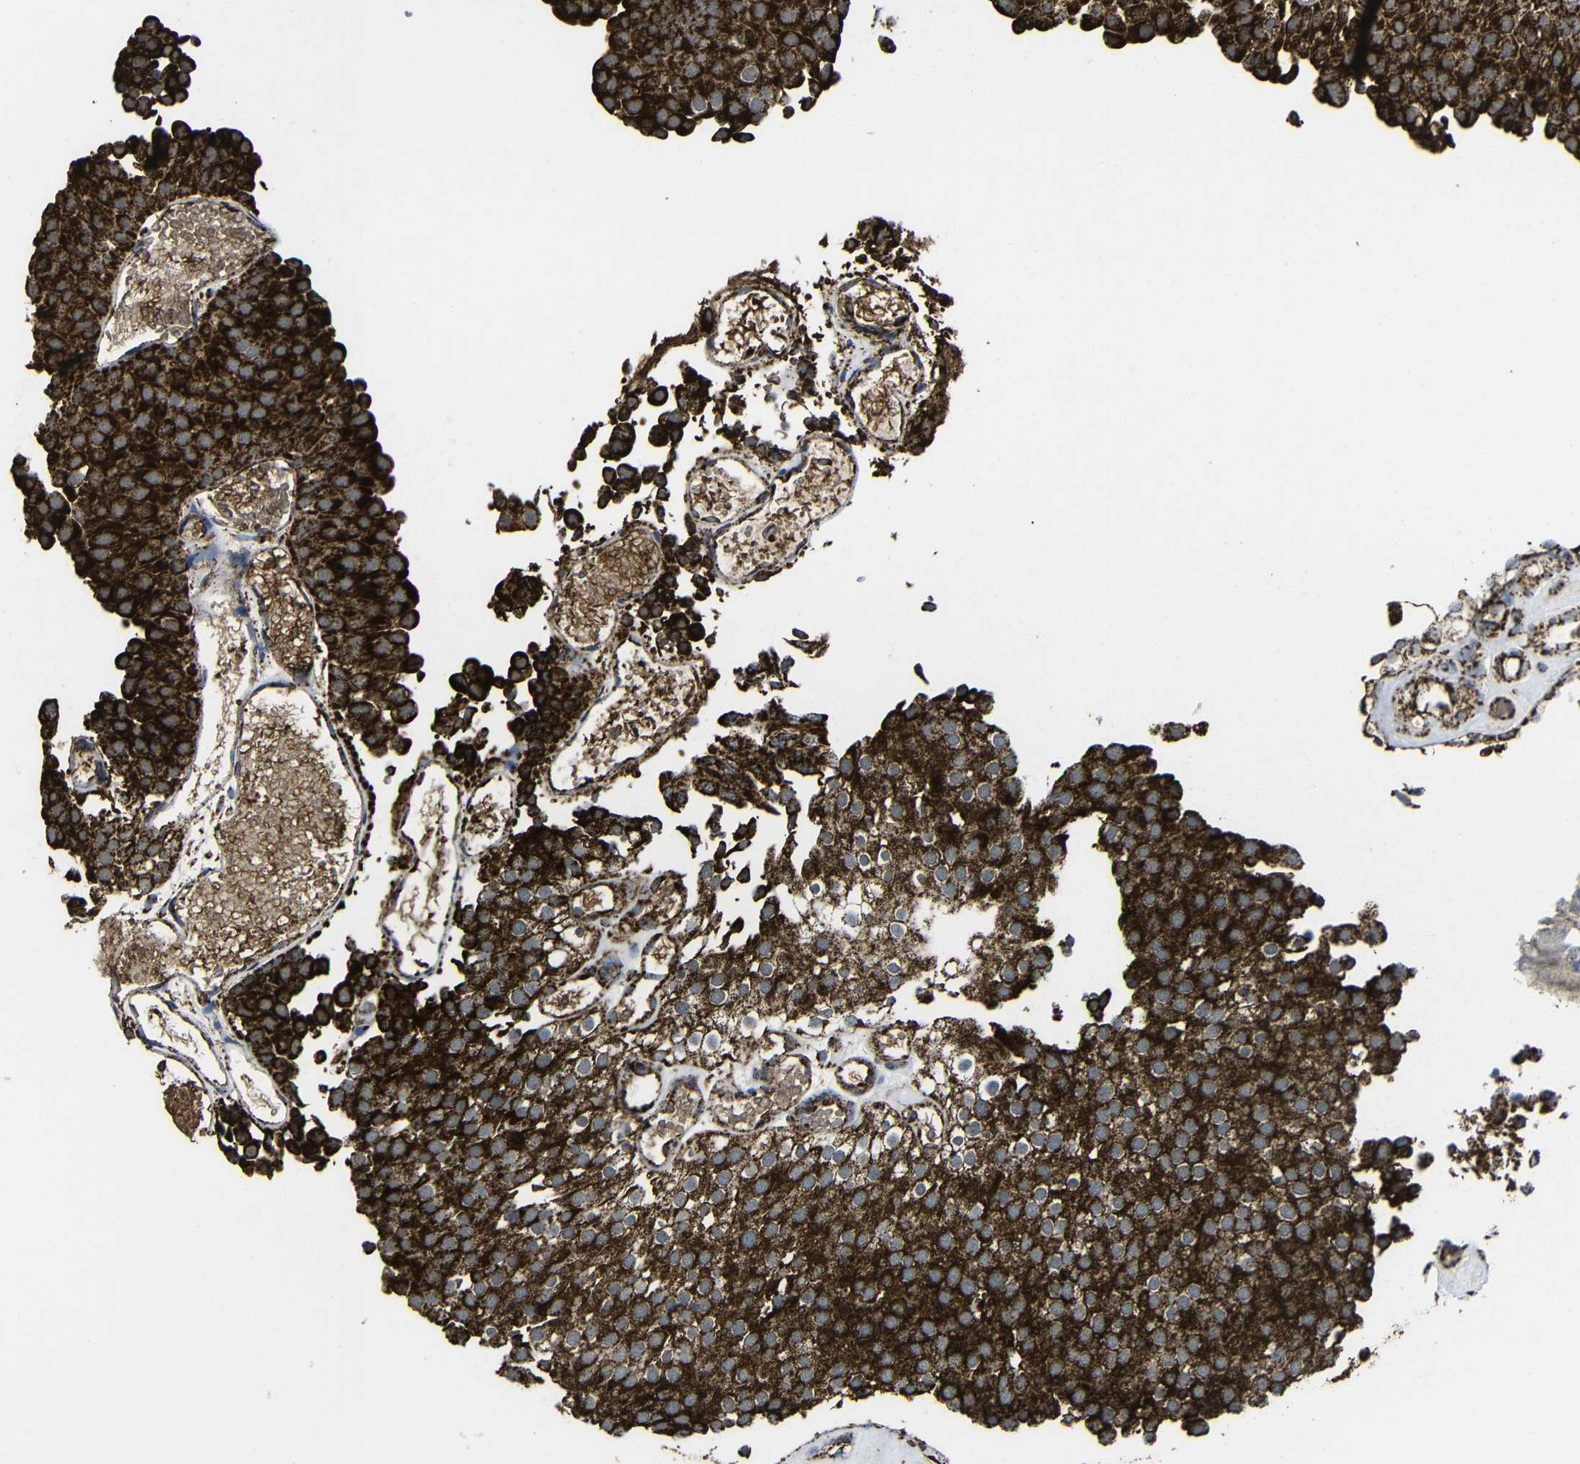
{"staining": {"intensity": "strong", "quantity": ">75%", "location": "cytoplasmic/membranous"}, "tissue": "urothelial cancer", "cell_type": "Tumor cells", "image_type": "cancer", "snomed": [{"axis": "morphology", "description": "Urothelial carcinoma, Low grade"}, {"axis": "topography", "description": "Urinary bladder"}], "caption": "IHC of urothelial carcinoma (low-grade) reveals high levels of strong cytoplasmic/membranous expression in approximately >75% of tumor cells.", "gene": "ATP5F1A", "patient": {"sex": "male", "age": 78}}